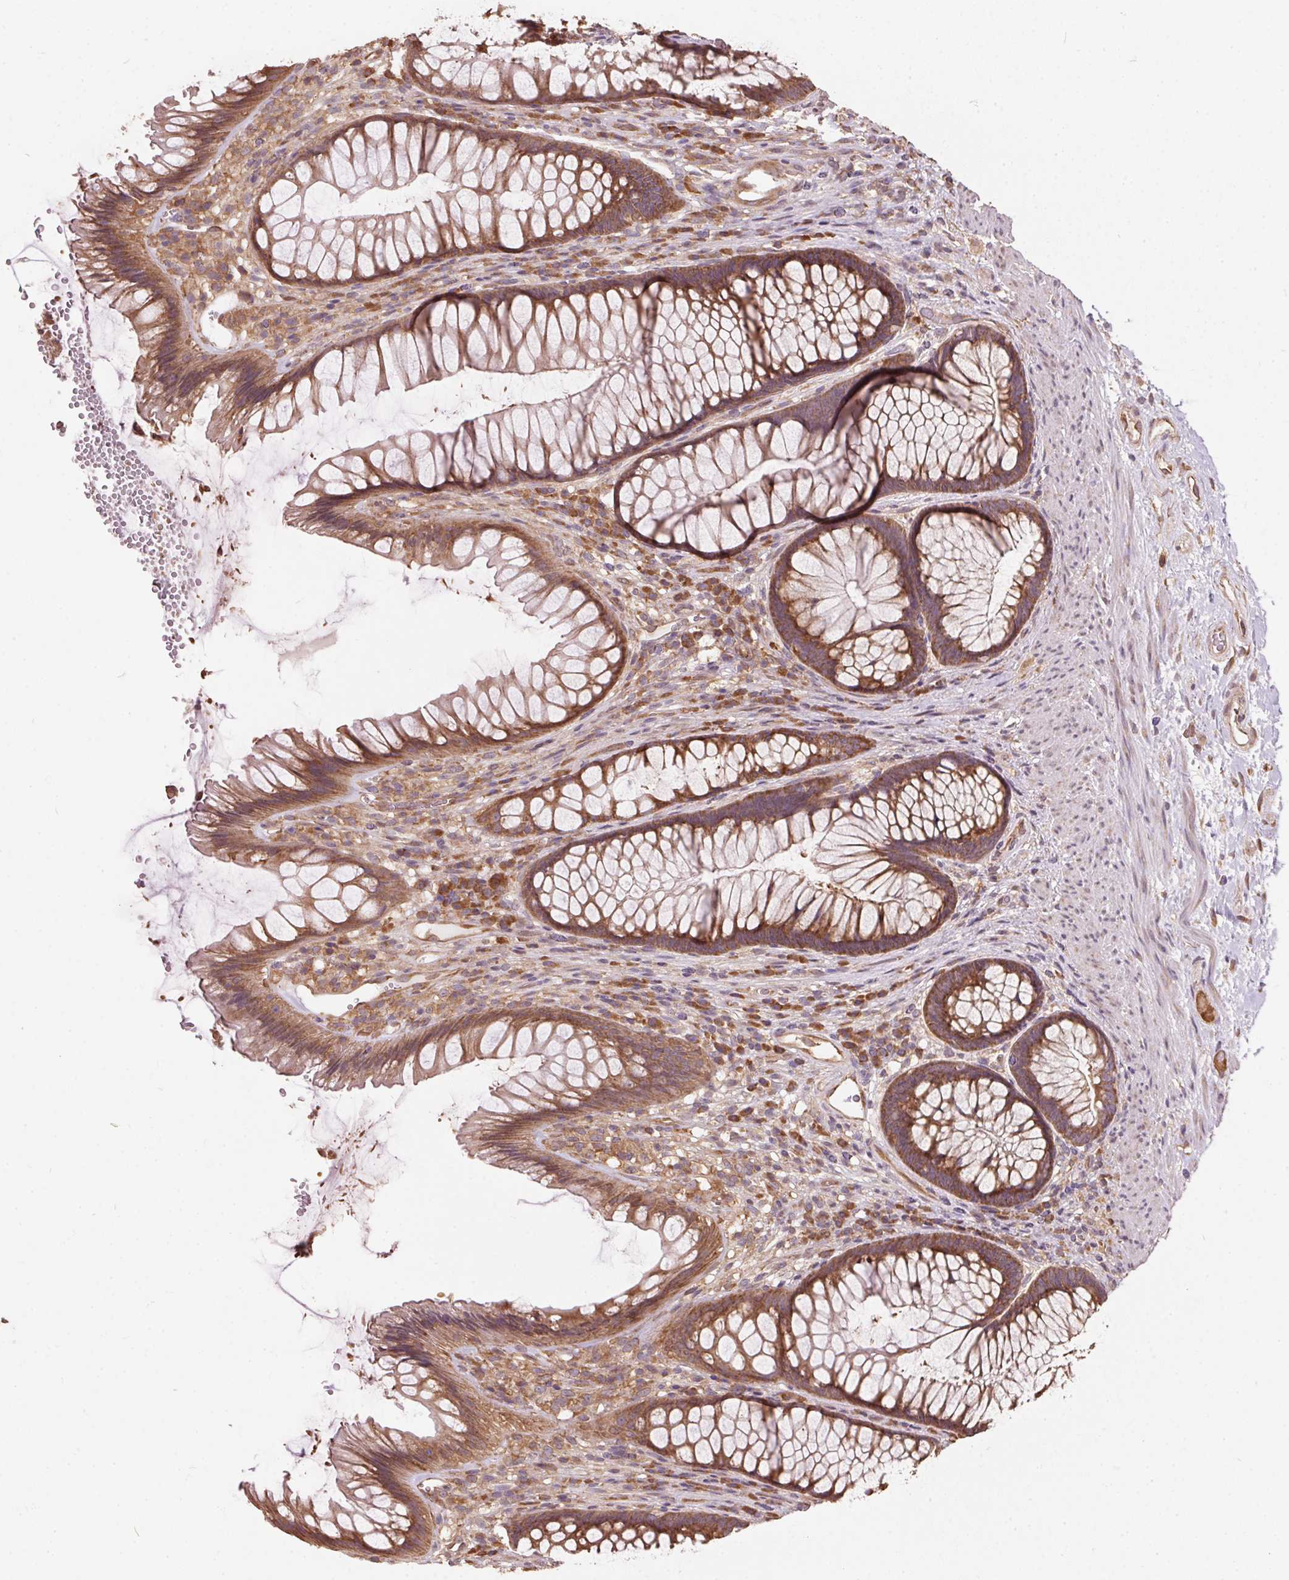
{"staining": {"intensity": "strong", "quantity": ">75%", "location": "cytoplasmic/membranous"}, "tissue": "rectum", "cell_type": "Glandular cells", "image_type": "normal", "snomed": [{"axis": "morphology", "description": "Normal tissue, NOS"}, {"axis": "topography", "description": "Rectum"}], "caption": "High-power microscopy captured an immunohistochemistry (IHC) micrograph of unremarkable rectum, revealing strong cytoplasmic/membranous positivity in approximately >75% of glandular cells.", "gene": "EIF2S1", "patient": {"sex": "male", "age": 53}}